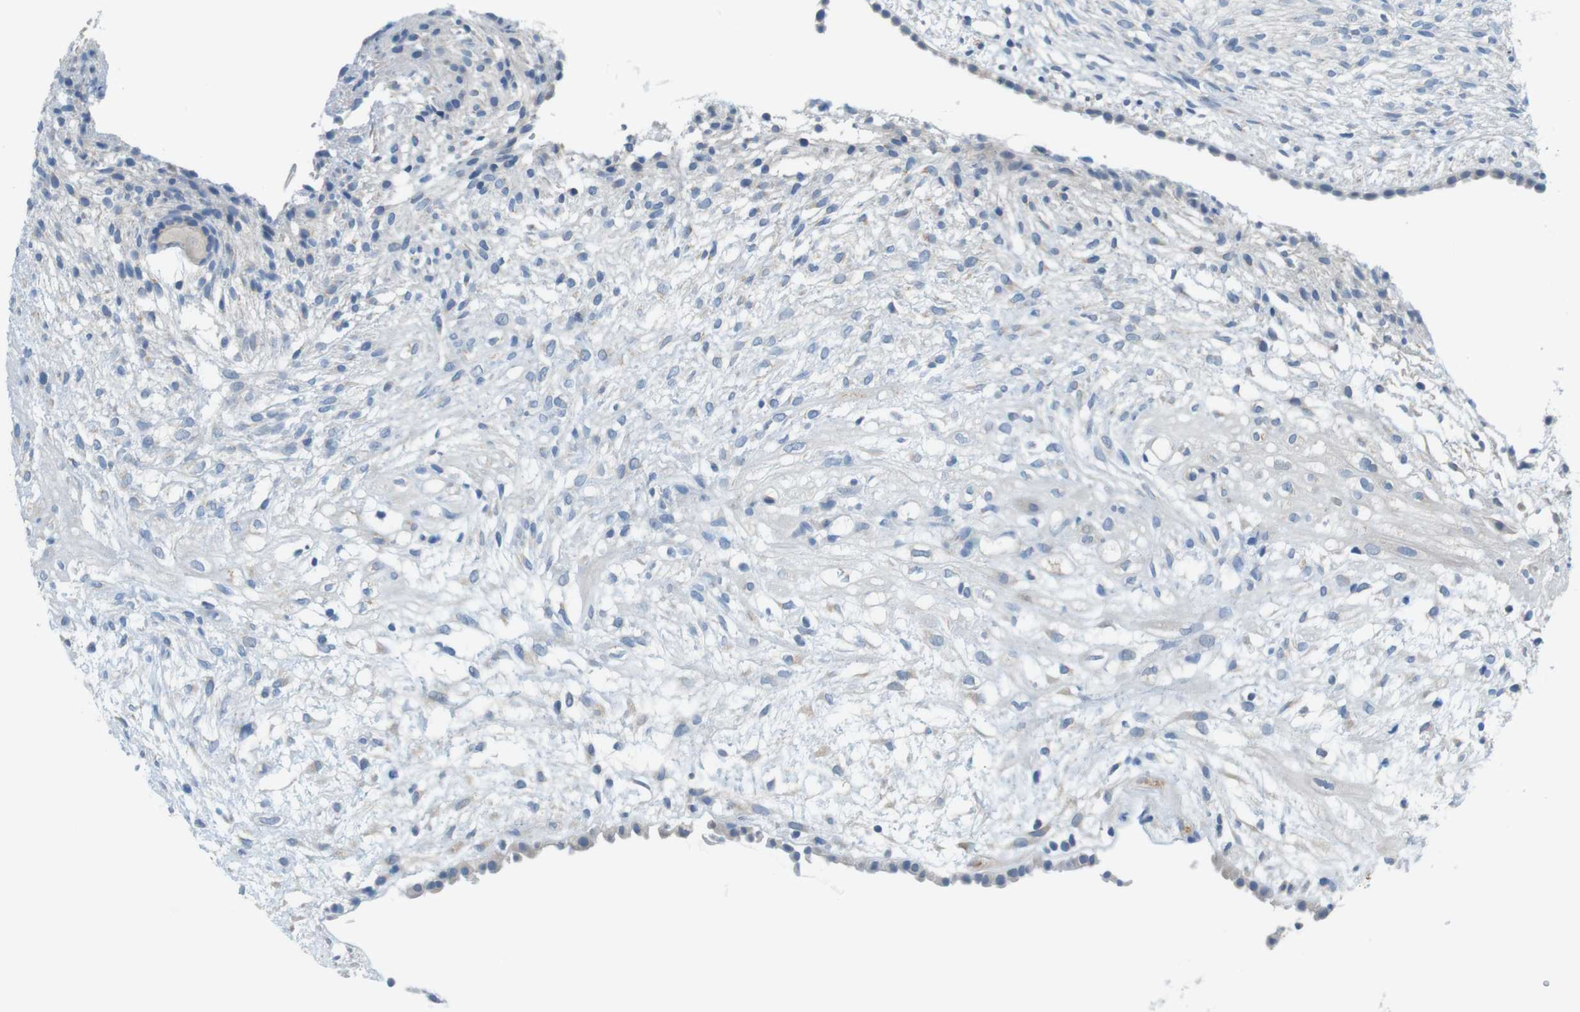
{"staining": {"intensity": "negative", "quantity": "none", "location": "none"}, "tissue": "ovary", "cell_type": "Follicle cells", "image_type": "normal", "snomed": [{"axis": "morphology", "description": "Normal tissue, NOS"}, {"axis": "morphology", "description": "Cyst, NOS"}, {"axis": "topography", "description": "Ovary"}], "caption": "DAB (3,3'-diaminobenzidine) immunohistochemical staining of normal human ovary shows no significant staining in follicle cells. (DAB immunohistochemistry, high magnification).", "gene": "SLC35A3", "patient": {"sex": "female", "age": 18}}